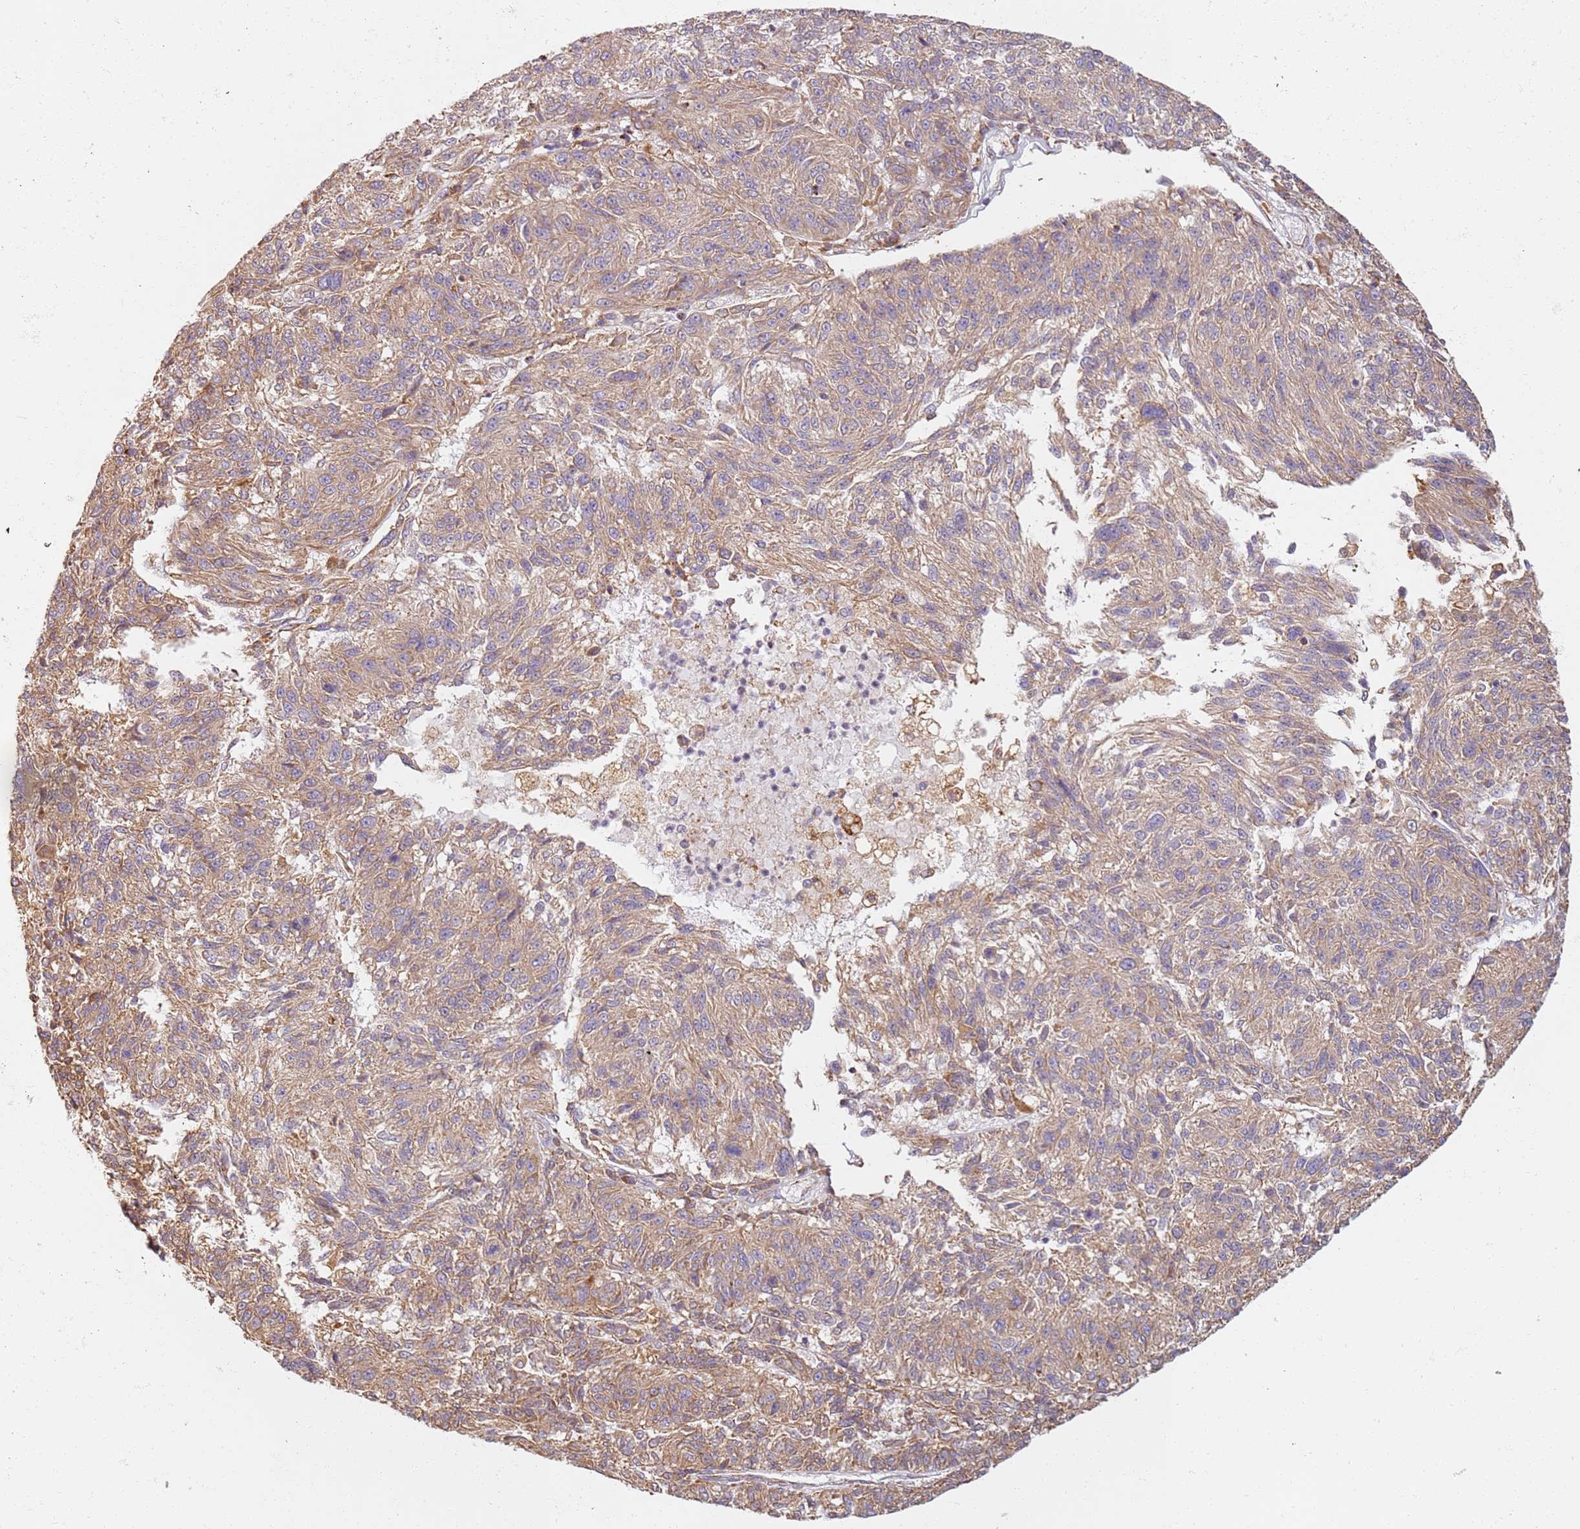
{"staining": {"intensity": "moderate", "quantity": ">75%", "location": "cytoplasmic/membranous"}, "tissue": "melanoma", "cell_type": "Tumor cells", "image_type": "cancer", "snomed": [{"axis": "morphology", "description": "Malignant melanoma, NOS"}, {"axis": "topography", "description": "Skin"}], "caption": "Human melanoma stained with a brown dye displays moderate cytoplasmic/membranous positive staining in approximately >75% of tumor cells.", "gene": "PROKR2", "patient": {"sex": "male", "age": 53}}